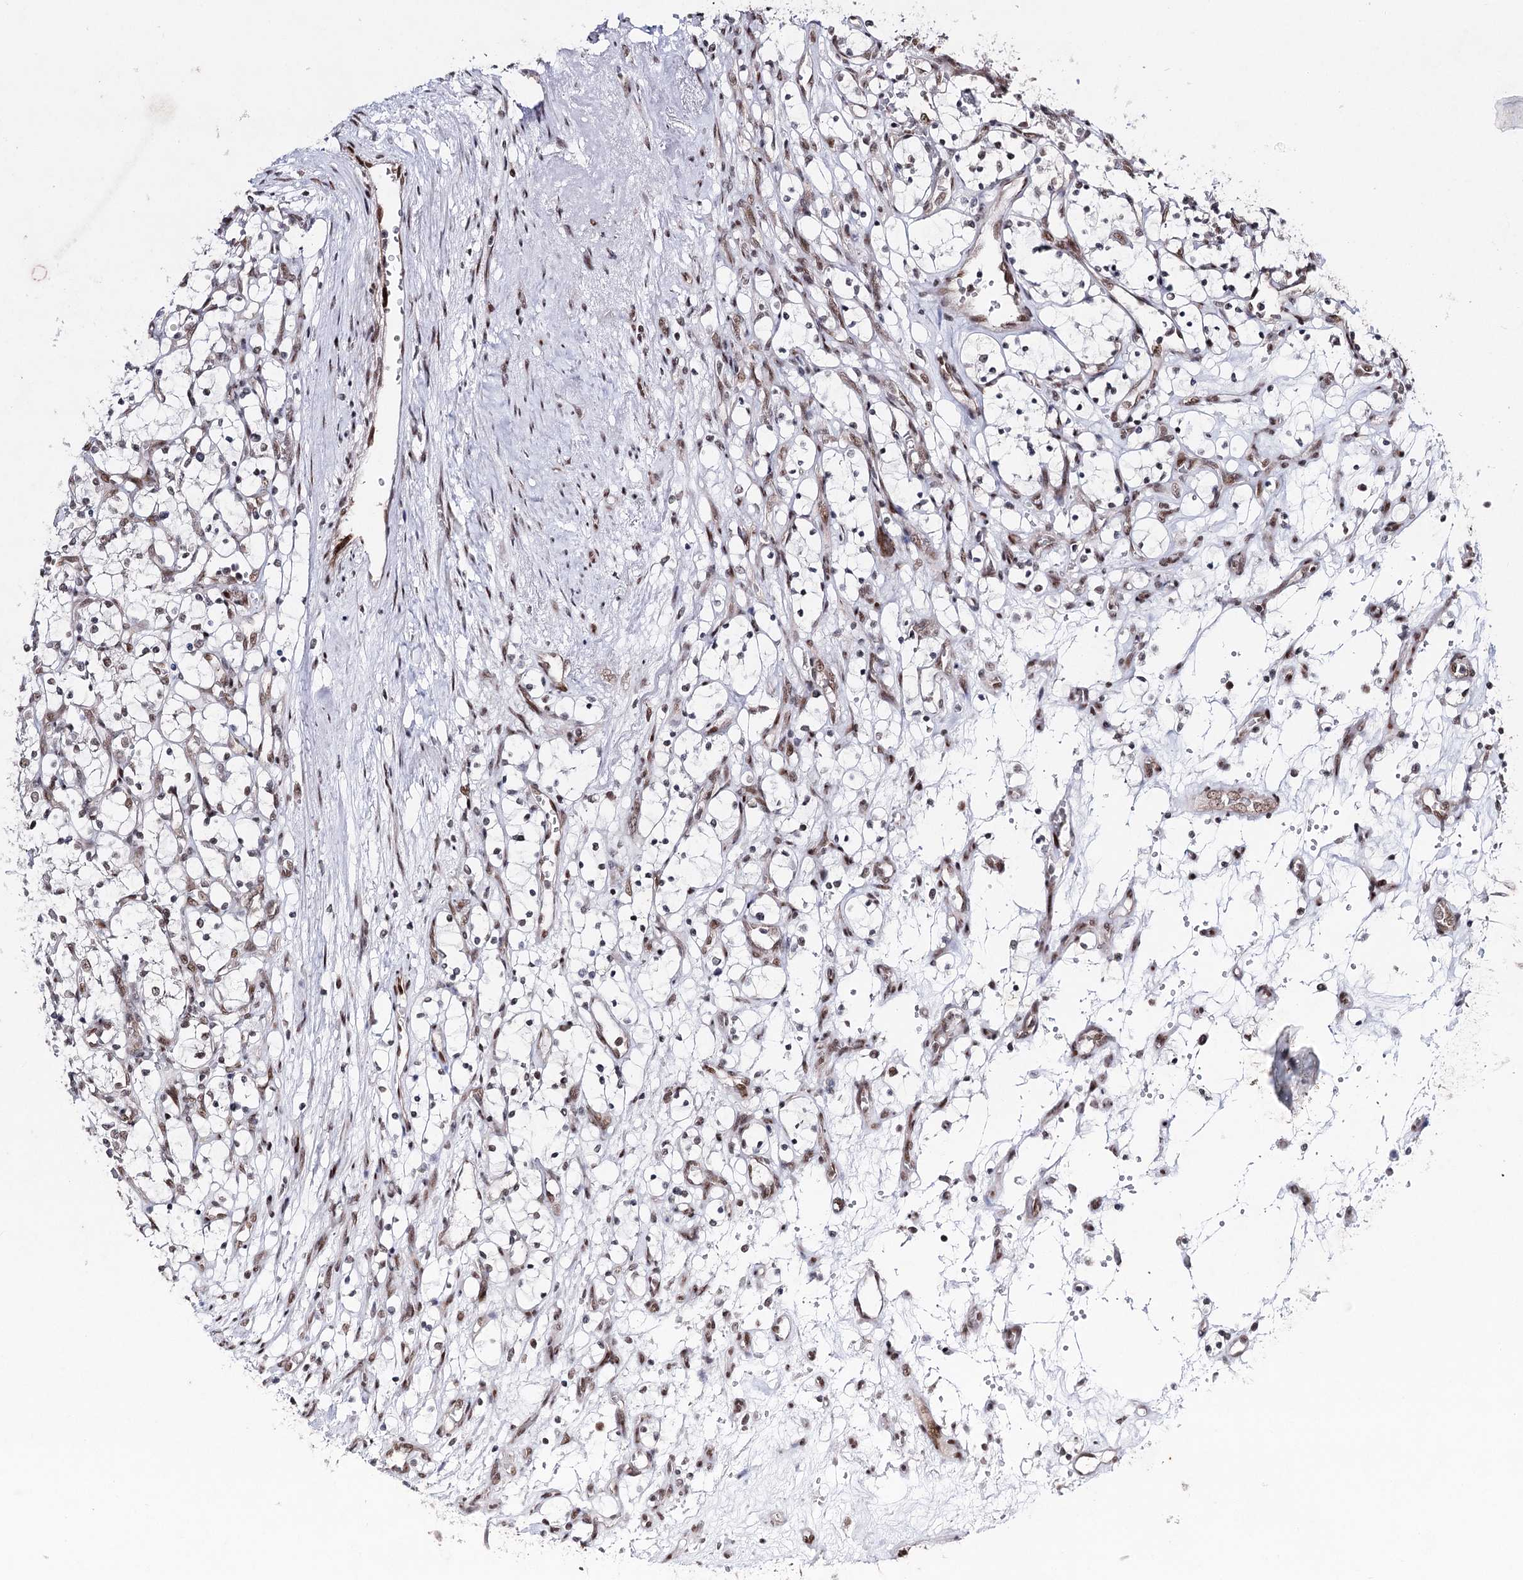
{"staining": {"intensity": "negative", "quantity": "none", "location": "none"}, "tissue": "renal cancer", "cell_type": "Tumor cells", "image_type": "cancer", "snomed": [{"axis": "morphology", "description": "Adenocarcinoma, NOS"}, {"axis": "topography", "description": "Kidney"}], "caption": "High magnification brightfield microscopy of renal cancer stained with DAB (3,3'-diaminobenzidine) (brown) and counterstained with hematoxylin (blue): tumor cells show no significant positivity.", "gene": "PDCD4", "patient": {"sex": "female", "age": 69}}